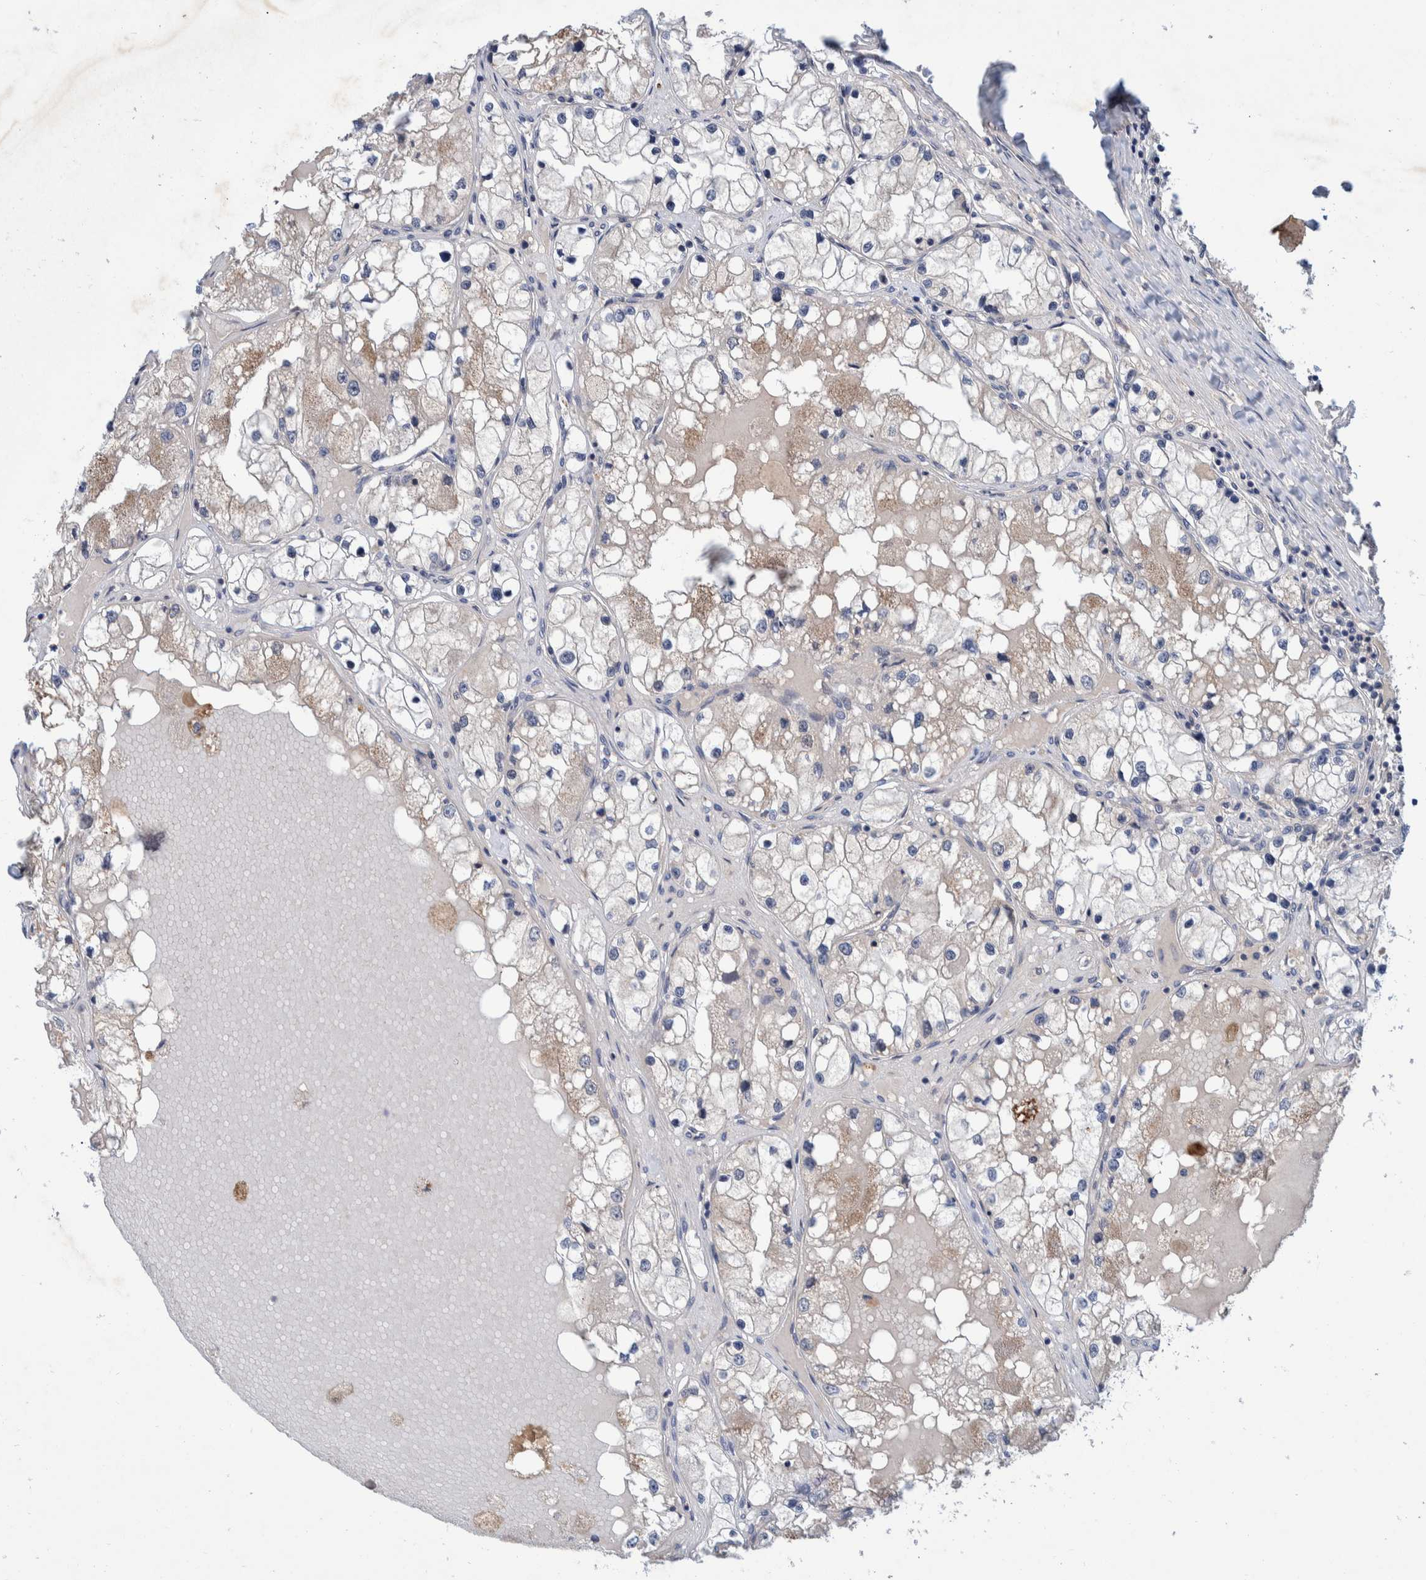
{"staining": {"intensity": "negative", "quantity": "none", "location": "none"}, "tissue": "renal cancer", "cell_type": "Tumor cells", "image_type": "cancer", "snomed": [{"axis": "morphology", "description": "Adenocarcinoma, NOS"}, {"axis": "topography", "description": "Kidney"}], "caption": "Protein analysis of renal adenocarcinoma reveals no significant positivity in tumor cells. The staining is performed using DAB brown chromogen with nuclei counter-stained in using hematoxylin.", "gene": "PLPBP", "patient": {"sex": "male", "age": 68}}